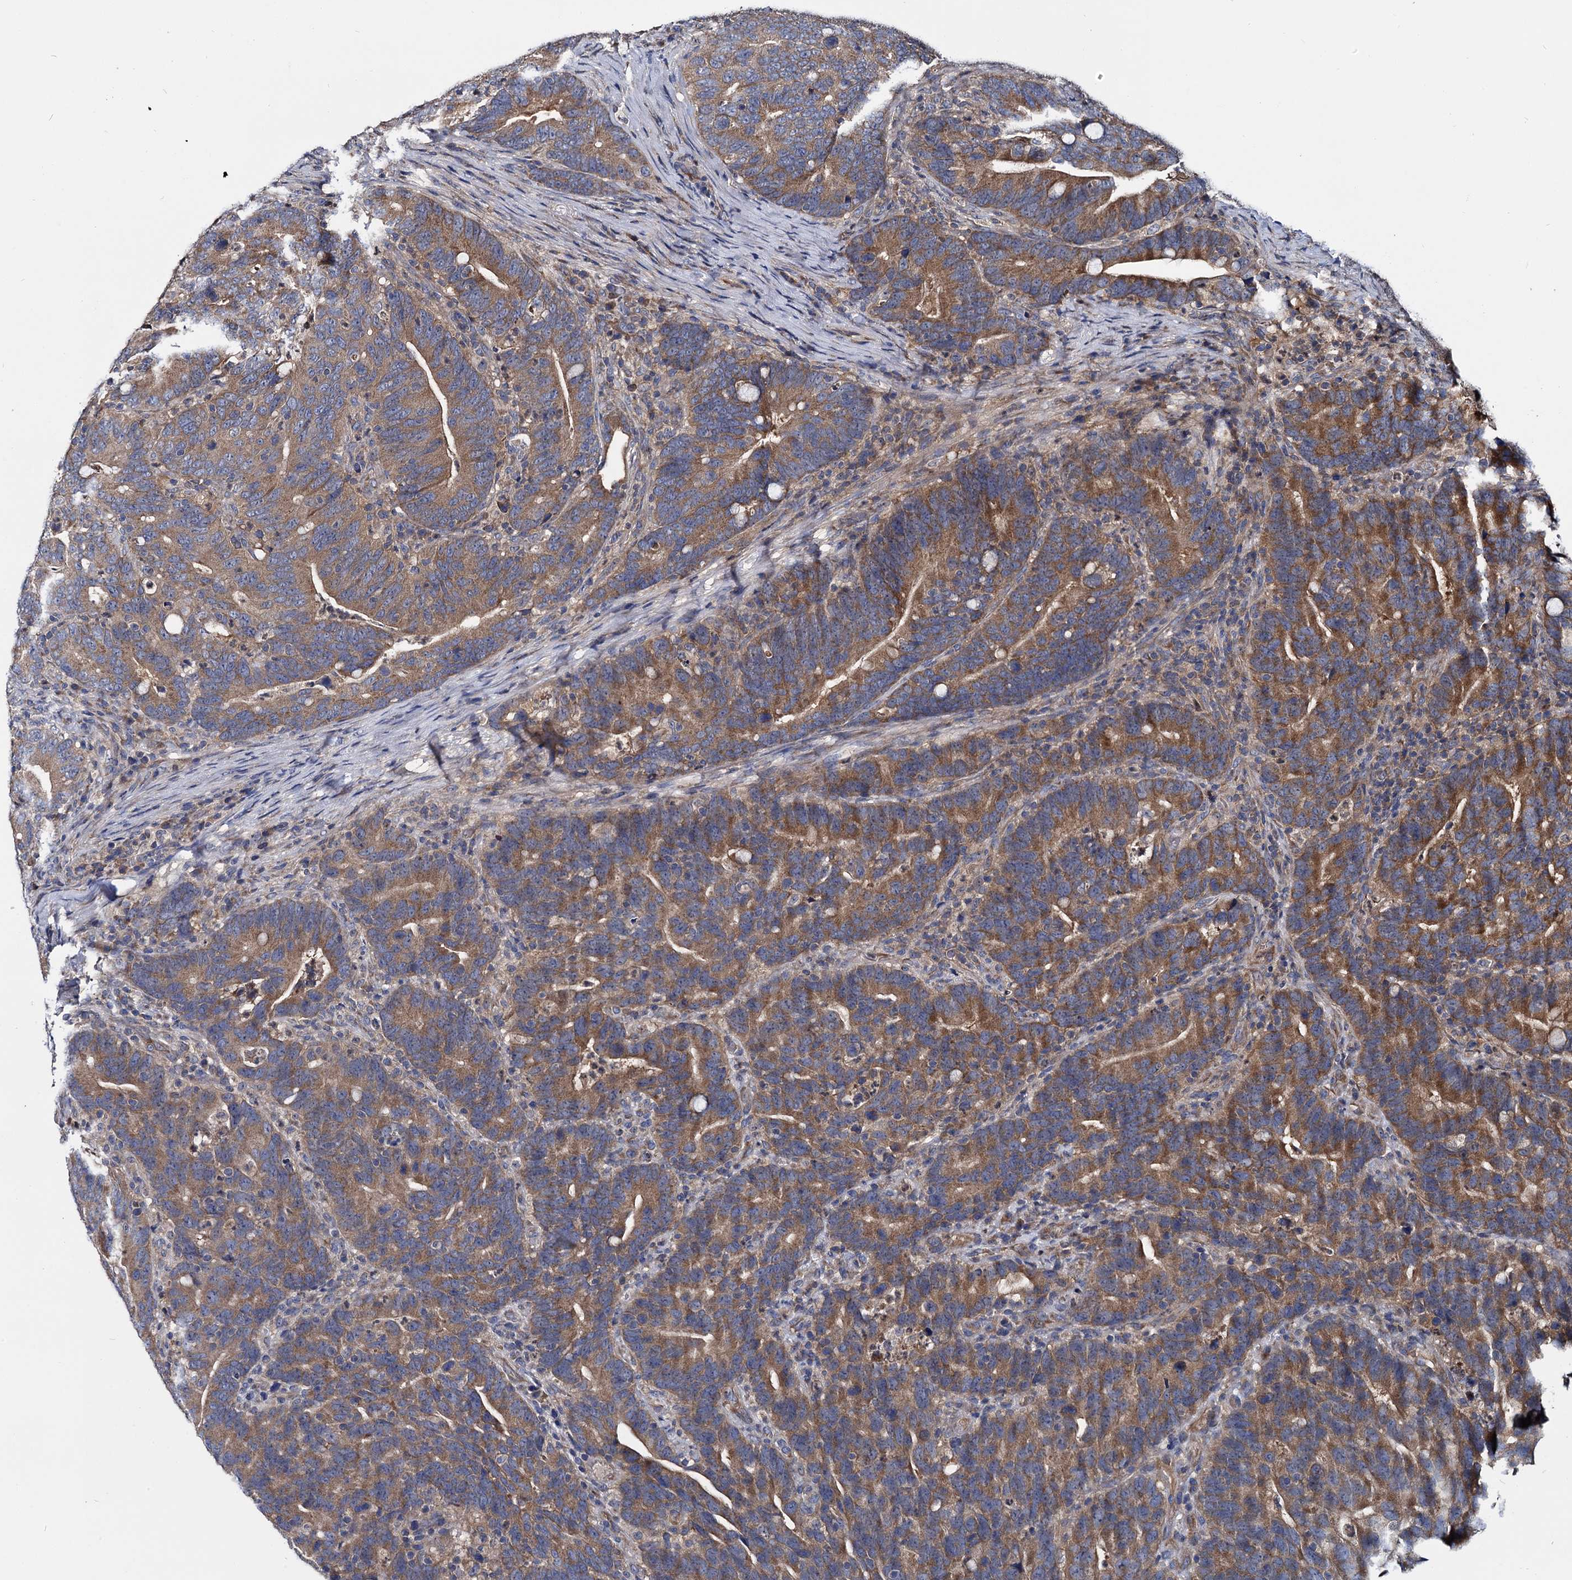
{"staining": {"intensity": "moderate", "quantity": ">75%", "location": "cytoplasmic/membranous"}, "tissue": "colorectal cancer", "cell_type": "Tumor cells", "image_type": "cancer", "snomed": [{"axis": "morphology", "description": "Adenocarcinoma, NOS"}, {"axis": "topography", "description": "Colon"}], "caption": "A photomicrograph of colorectal cancer (adenocarcinoma) stained for a protein exhibits moderate cytoplasmic/membranous brown staining in tumor cells. (Brightfield microscopy of DAB IHC at high magnification).", "gene": "CEP192", "patient": {"sex": "female", "age": 66}}